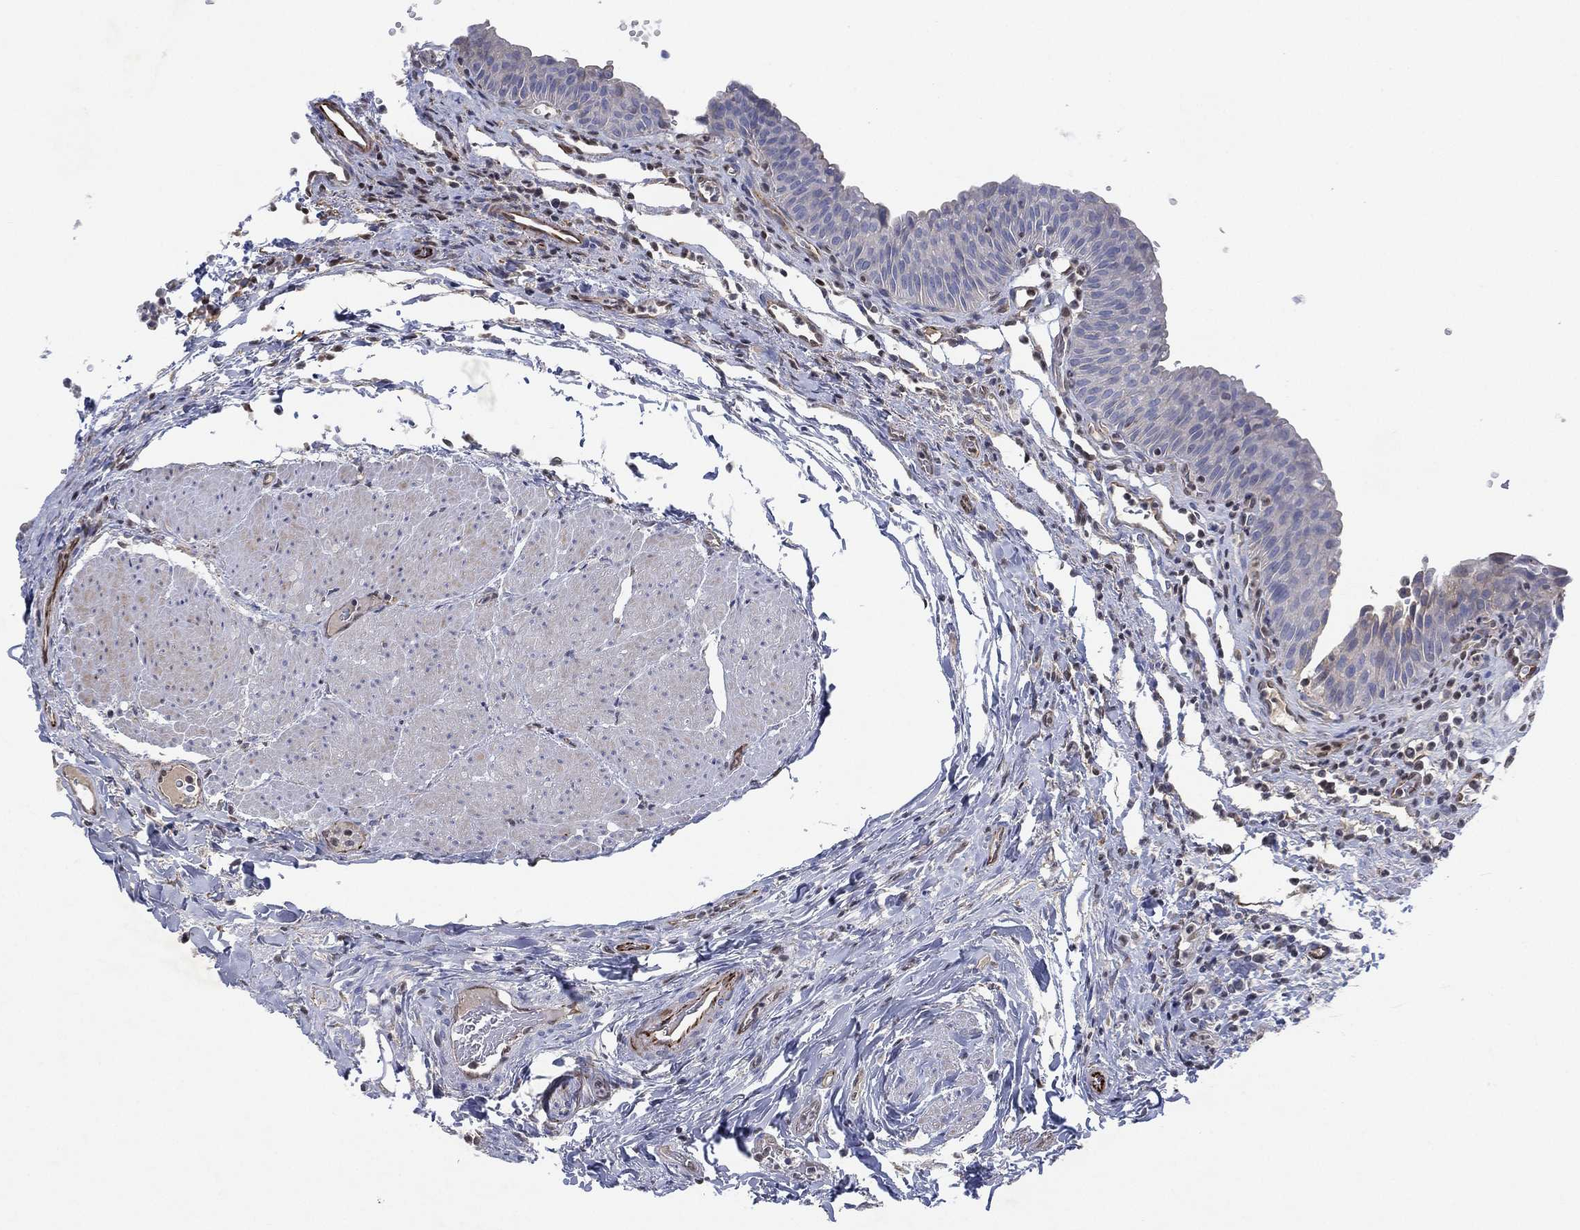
{"staining": {"intensity": "negative", "quantity": "none", "location": "none"}, "tissue": "urinary bladder", "cell_type": "Urothelial cells", "image_type": "normal", "snomed": [{"axis": "morphology", "description": "Normal tissue, NOS"}, {"axis": "topography", "description": "Urinary bladder"}], "caption": "Immunohistochemistry (IHC) image of benign urinary bladder: urinary bladder stained with DAB demonstrates no significant protein expression in urothelial cells.", "gene": "FLI1", "patient": {"sex": "male", "age": 66}}